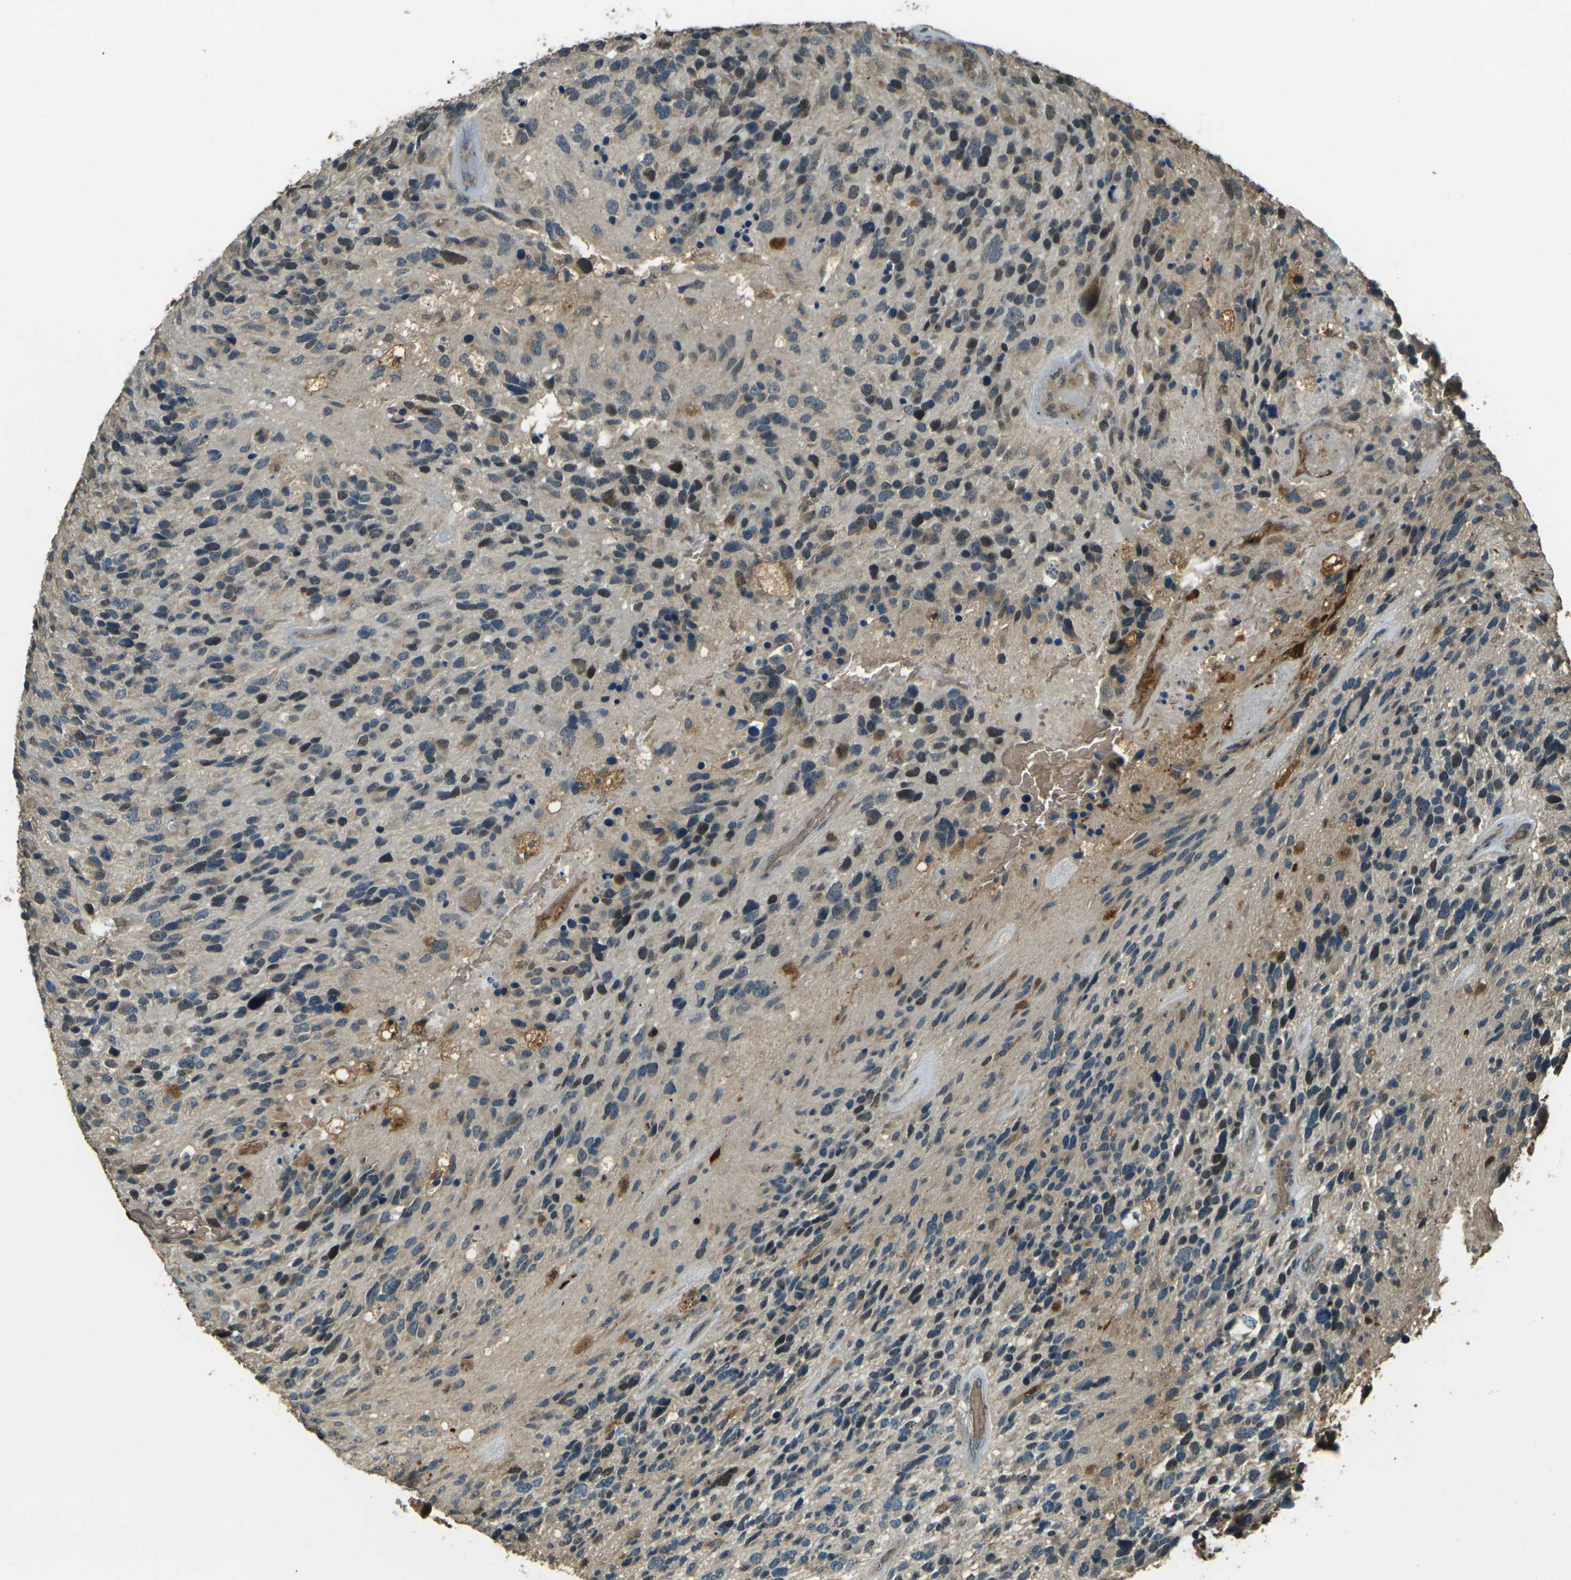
{"staining": {"intensity": "weak", "quantity": ">75%", "location": "cytoplasmic/membranous,nuclear"}, "tissue": "glioma", "cell_type": "Tumor cells", "image_type": "cancer", "snomed": [{"axis": "morphology", "description": "Glioma, malignant, High grade"}, {"axis": "topography", "description": "Brain"}], "caption": "Malignant high-grade glioma stained for a protein (brown) exhibits weak cytoplasmic/membranous and nuclear positive staining in approximately >75% of tumor cells.", "gene": "TOR1A", "patient": {"sex": "female", "age": 58}}